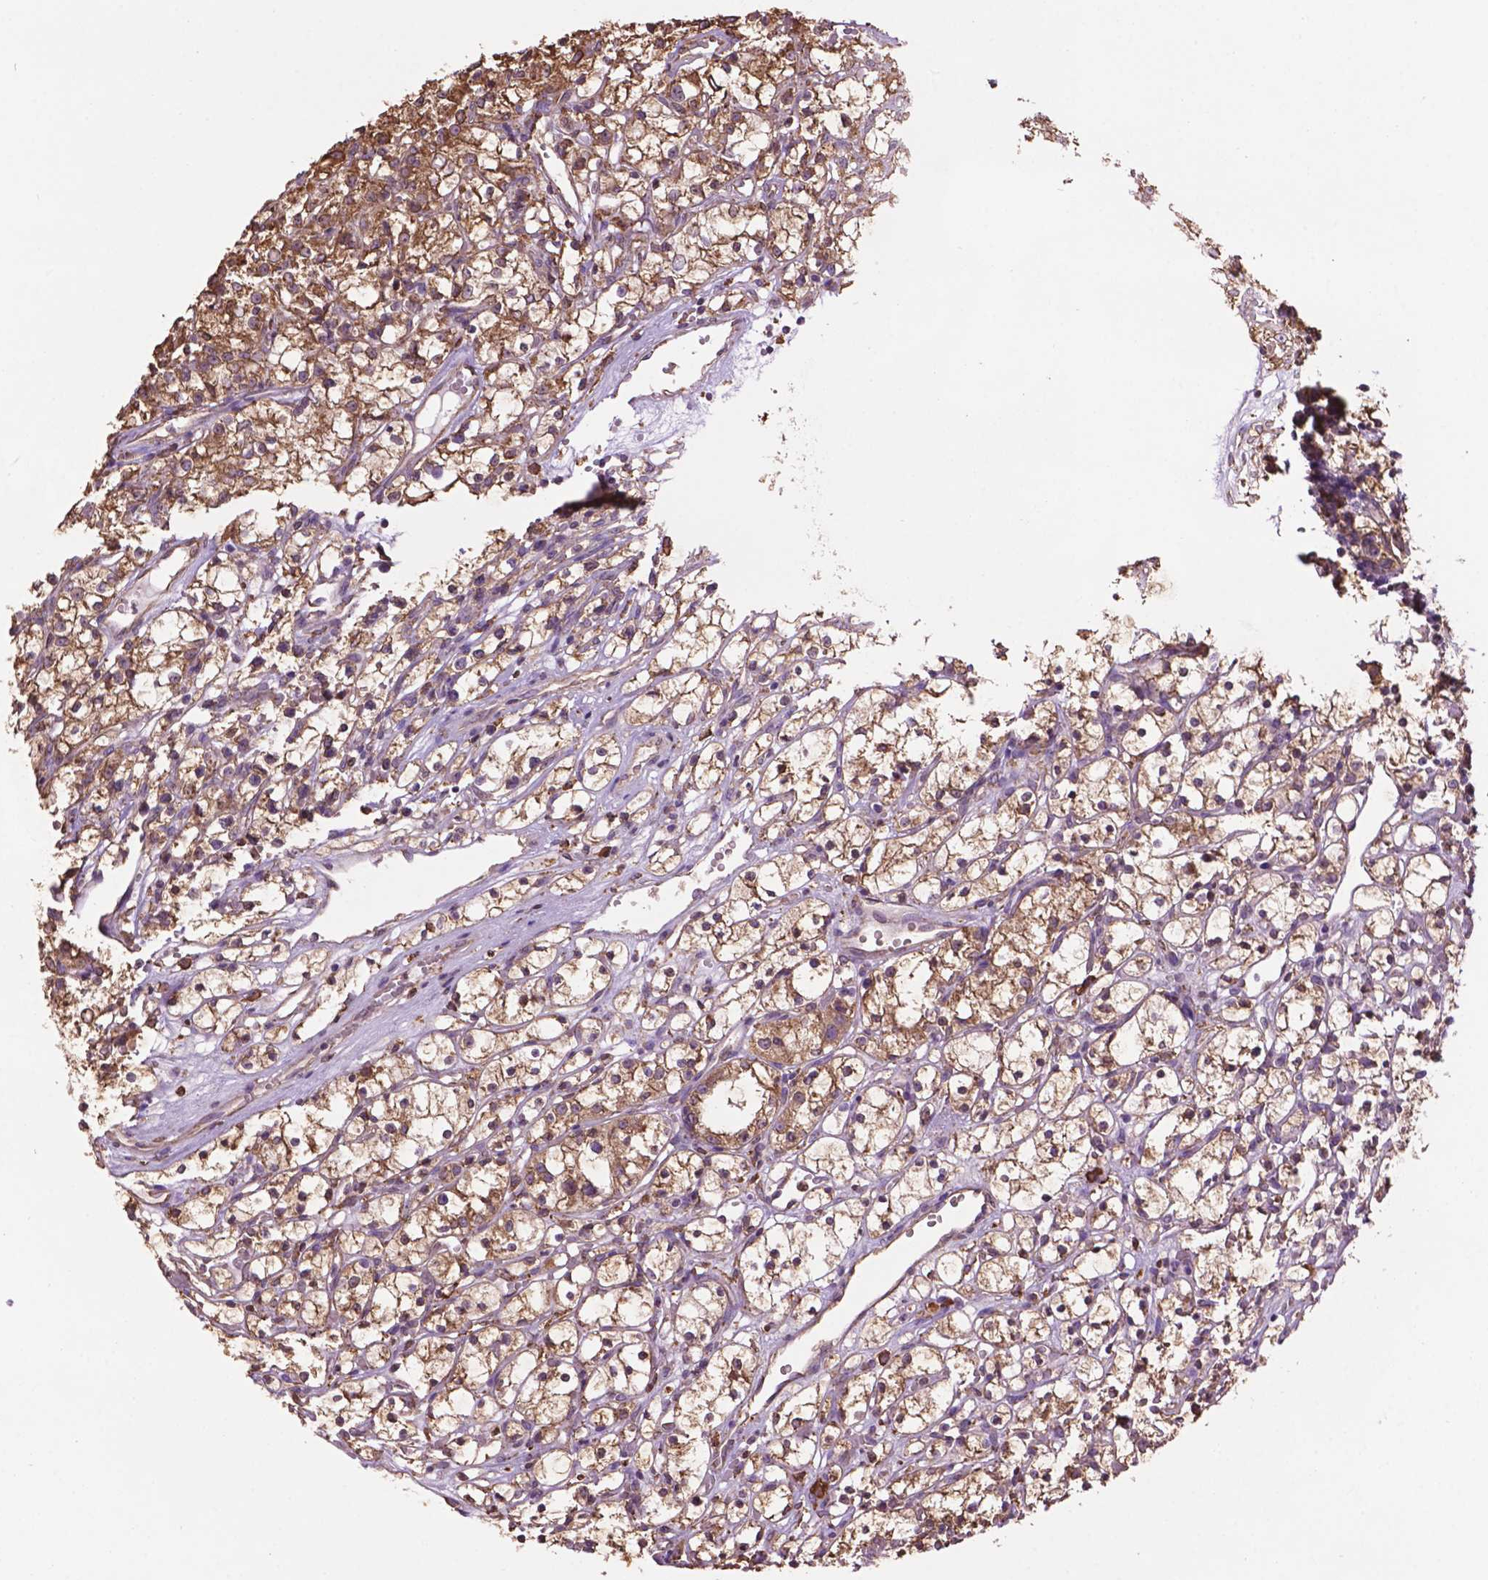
{"staining": {"intensity": "moderate", "quantity": ">75%", "location": "cytoplasmic/membranous"}, "tissue": "renal cancer", "cell_type": "Tumor cells", "image_type": "cancer", "snomed": [{"axis": "morphology", "description": "Adenocarcinoma, NOS"}, {"axis": "topography", "description": "Kidney"}], "caption": "Renal cancer stained for a protein demonstrates moderate cytoplasmic/membranous positivity in tumor cells.", "gene": "PPP2R5E", "patient": {"sex": "female", "age": 59}}